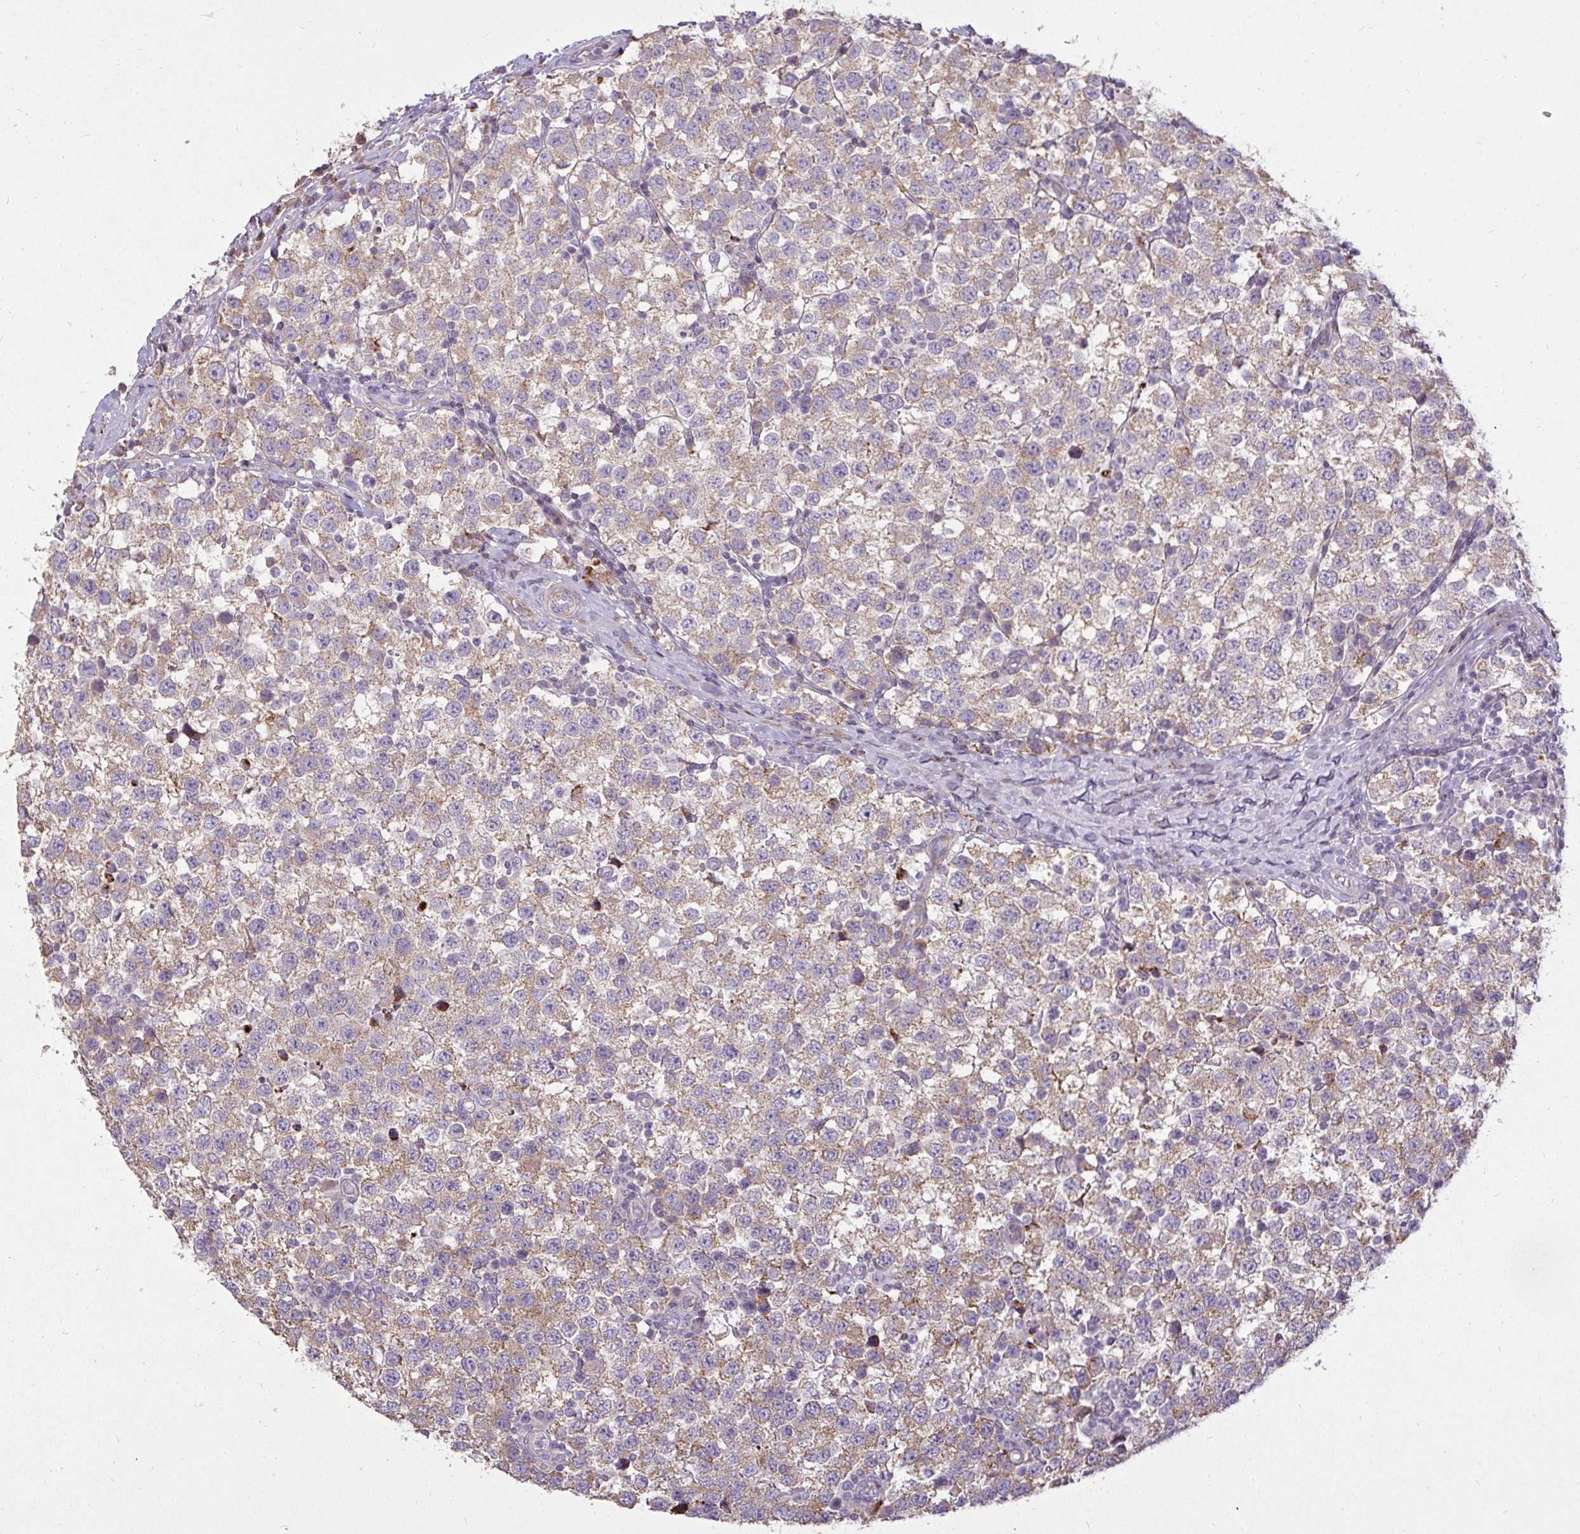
{"staining": {"intensity": "weak", "quantity": ">75%", "location": "cytoplasmic/membranous"}, "tissue": "testis cancer", "cell_type": "Tumor cells", "image_type": "cancer", "snomed": [{"axis": "morphology", "description": "Seminoma, NOS"}, {"axis": "topography", "description": "Testis"}], "caption": "Seminoma (testis) was stained to show a protein in brown. There is low levels of weak cytoplasmic/membranous expression in about >75% of tumor cells.", "gene": "STRIP1", "patient": {"sex": "male", "age": 34}}